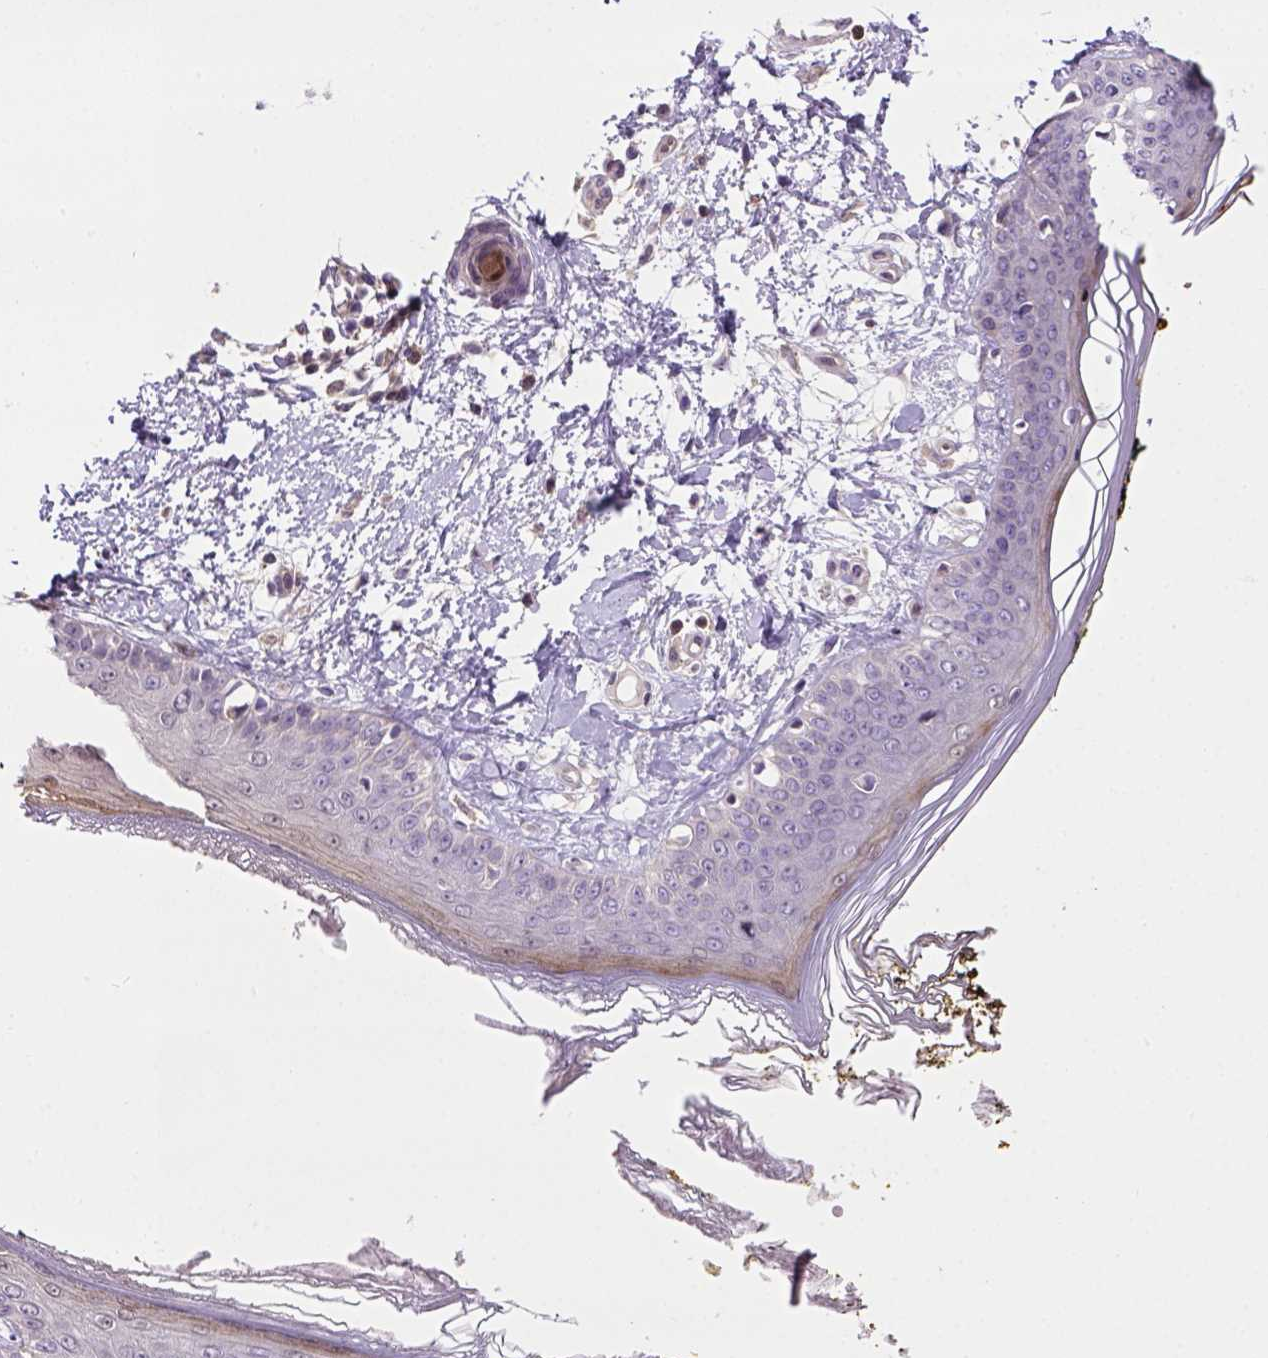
{"staining": {"intensity": "moderate", "quantity": ">75%", "location": "cytoplasmic/membranous"}, "tissue": "skin", "cell_type": "Fibroblasts", "image_type": "normal", "snomed": [{"axis": "morphology", "description": "Normal tissue, NOS"}, {"axis": "topography", "description": "Skin"}], "caption": "Protein staining reveals moderate cytoplasmic/membranous expression in about >75% of fibroblasts in normal skin. (brown staining indicates protein expression, while blue staining denotes nuclei).", "gene": "MATK", "patient": {"sex": "female", "age": 34}}